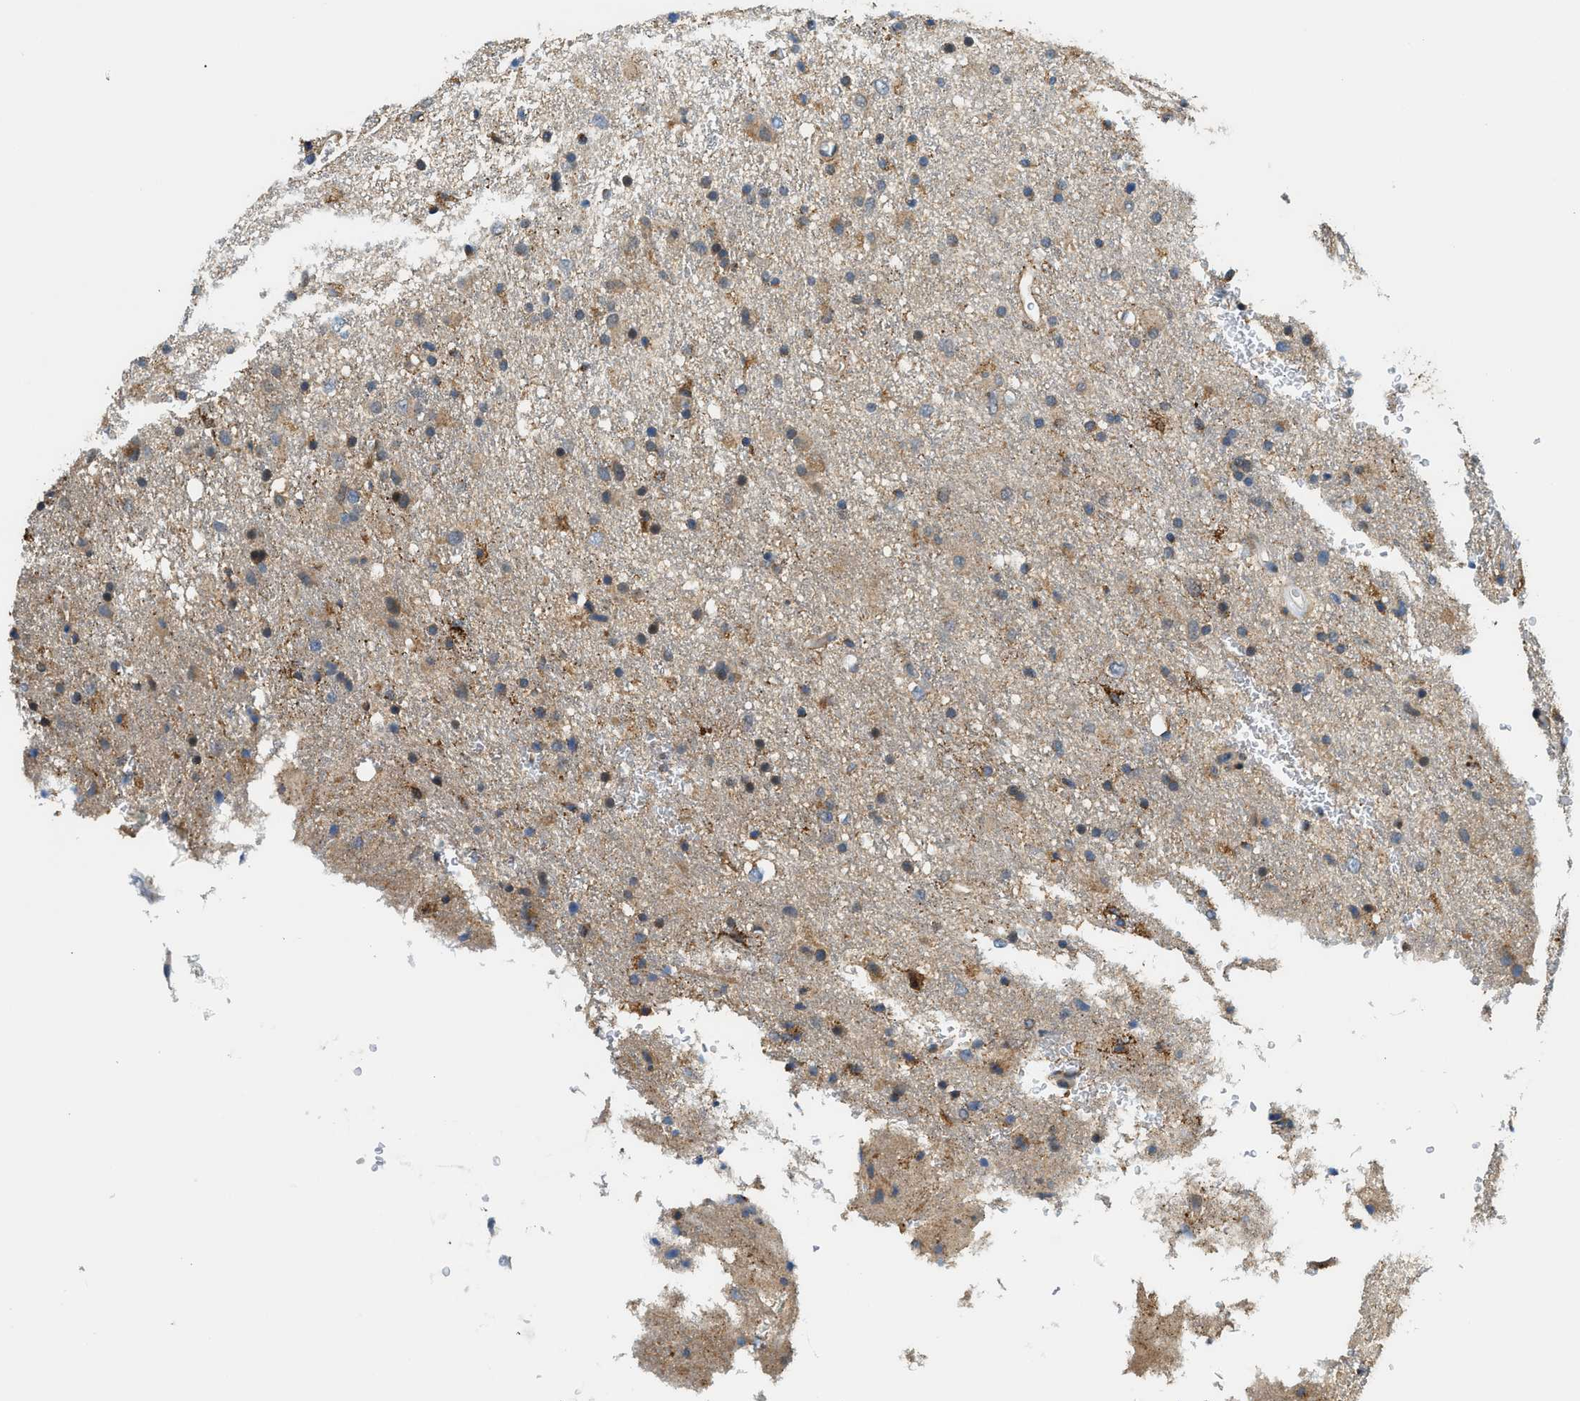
{"staining": {"intensity": "weak", "quantity": "25%-75%", "location": "cytoplasmic/membranous"}, "tissue": "glioma", "cell_type": "Tumor cells", "image_type": "cancer", "snomed": [{"axis": "morphology", "description": "Glioma, malignant, Low grade"}, {"axis": "topography", "description": "Brain"}], "caption": "Malignant low-grade glioma stained for a protein reveals weak cytoplasmic/membranous positivity in tumor cells.", "gene": "KCNK1", "patient": {"sex": "male", "age": 77}}